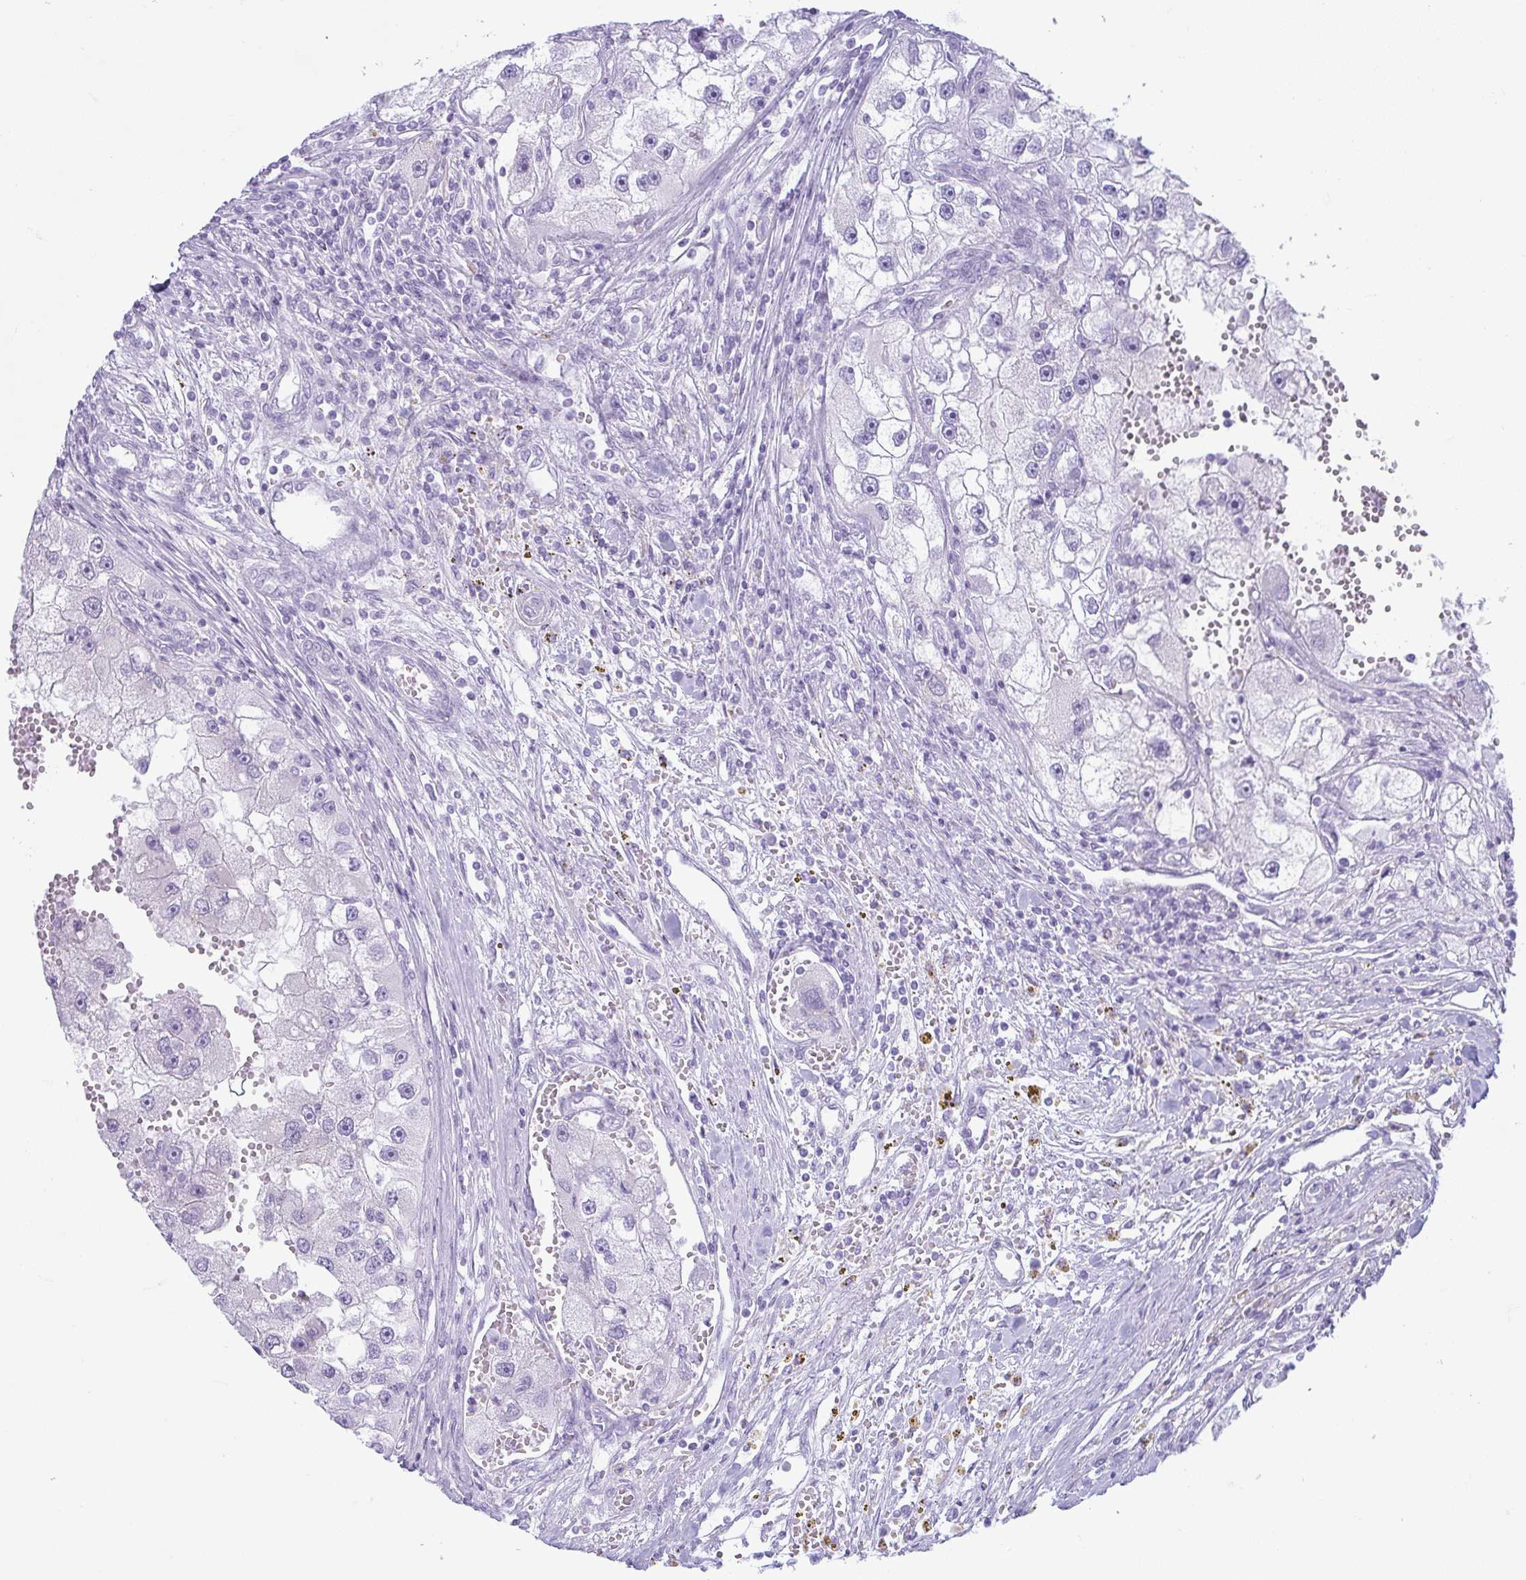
{"staining": {"intensity": "negative", "quantity": "none", "location": "none"}, "tissue": "renal cancer", "cell_type": "Tumor cells", "image_type": "cancer", "snomed": [{"axis": "morphology", "description": "Adenocarcinoma, NOS"}, {"axis": "topography", "description": "Kidney"}], "caption": "A high-resolution image shows IHC staining of renal adenocarcinoma, which demonstrates no significant positivity in tumor cells.", "gene": "RASL10A", "patient": {"sex": "male", "age": 63}}